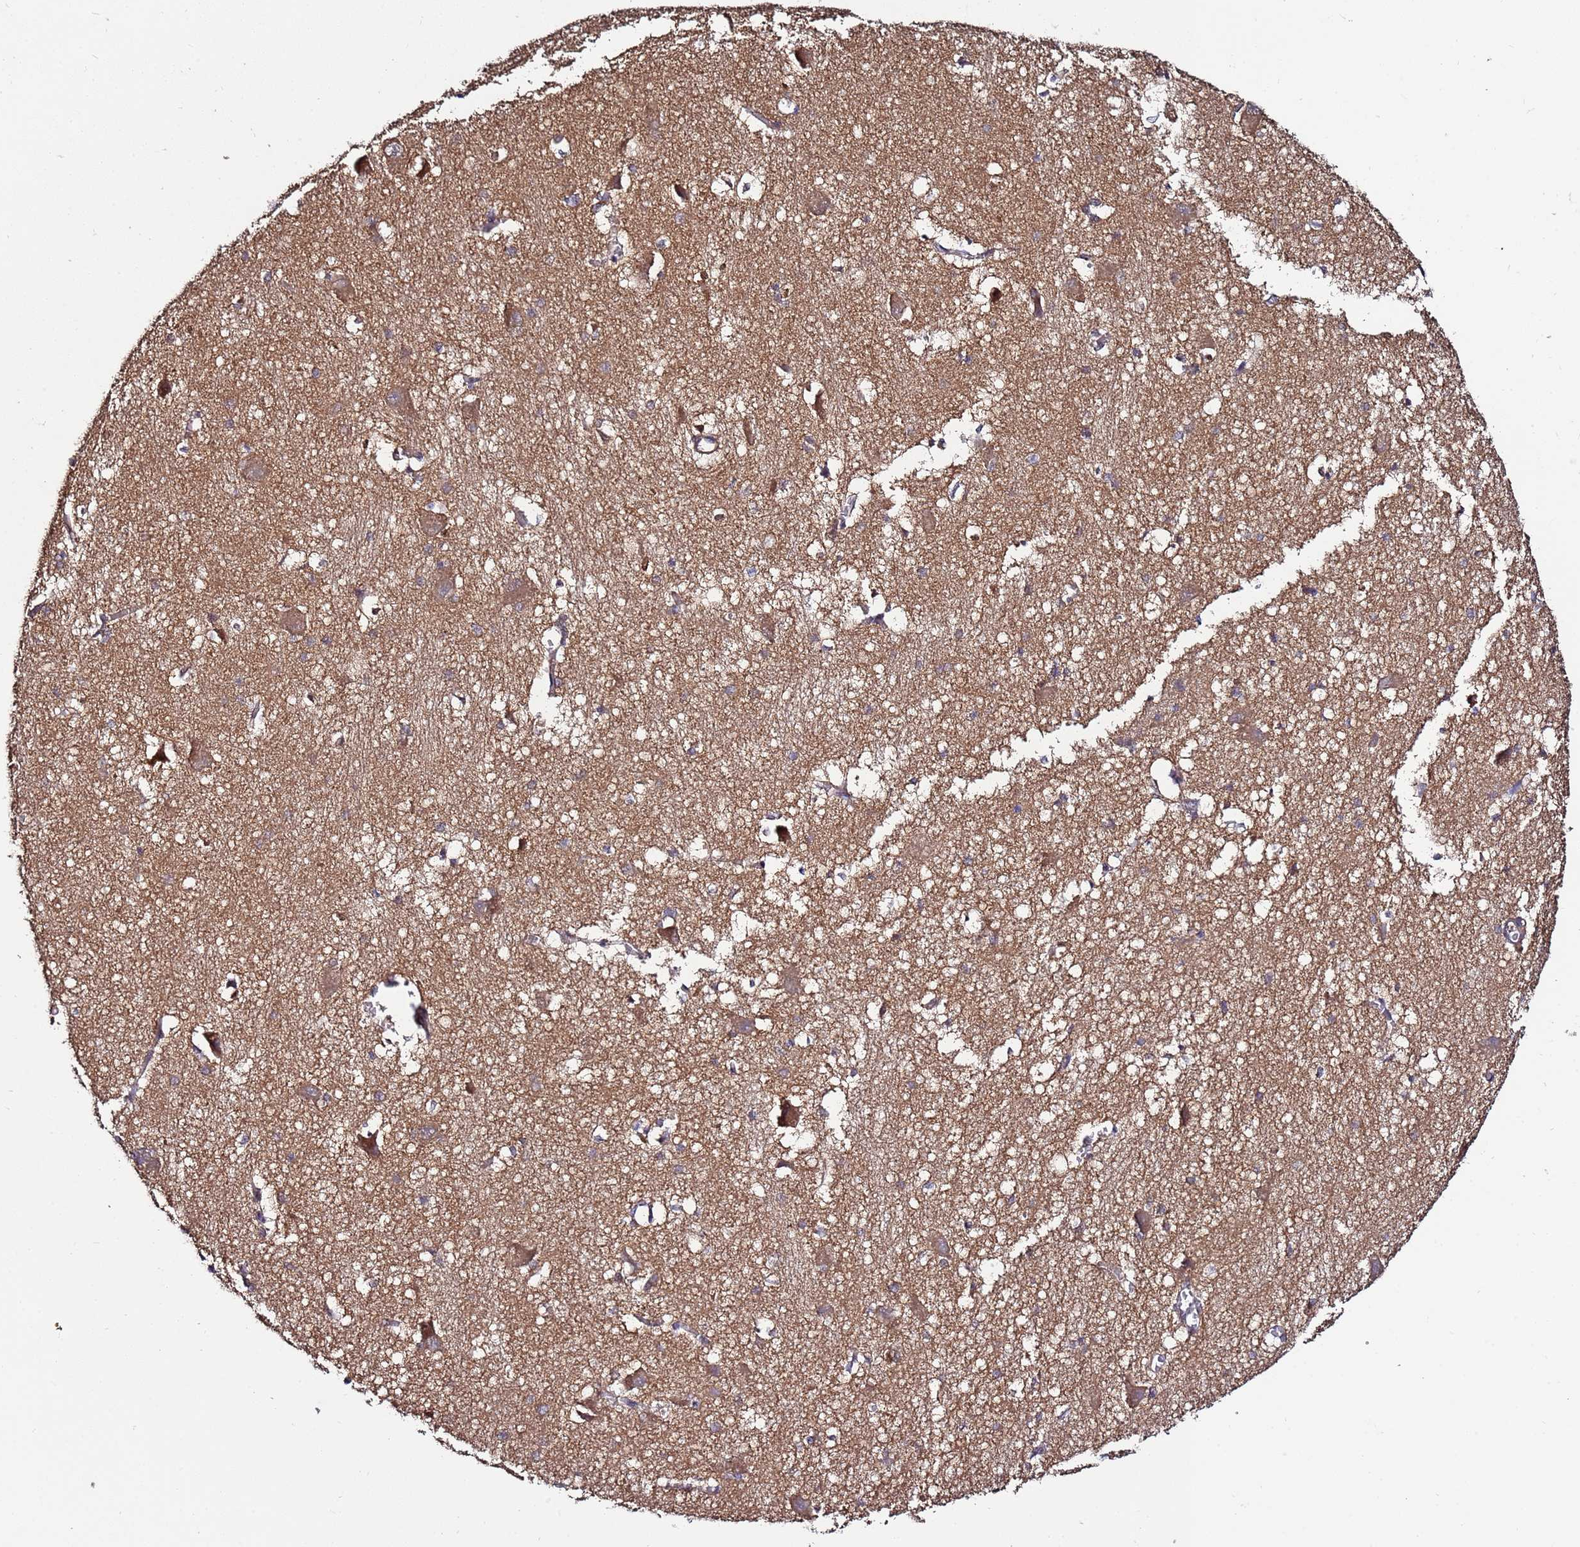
{"staining": {"intensity": "negative", "quantity": "none", "location": "none"}, "tissue": "caudate", "cell_type": "Glial cells", "image_type": "normal", "snomed": [{"axis": "morphology", "description": "Normal tissue, NOS"}, {"axis": "topography", "description": "Lateral ventricle wall"}], "caption": "The photomicrograph demonstrates no staining of glial cells in unremarkable caudate.", "gene": "NAXE", "patient": {"sex": "male", "age": 37}}